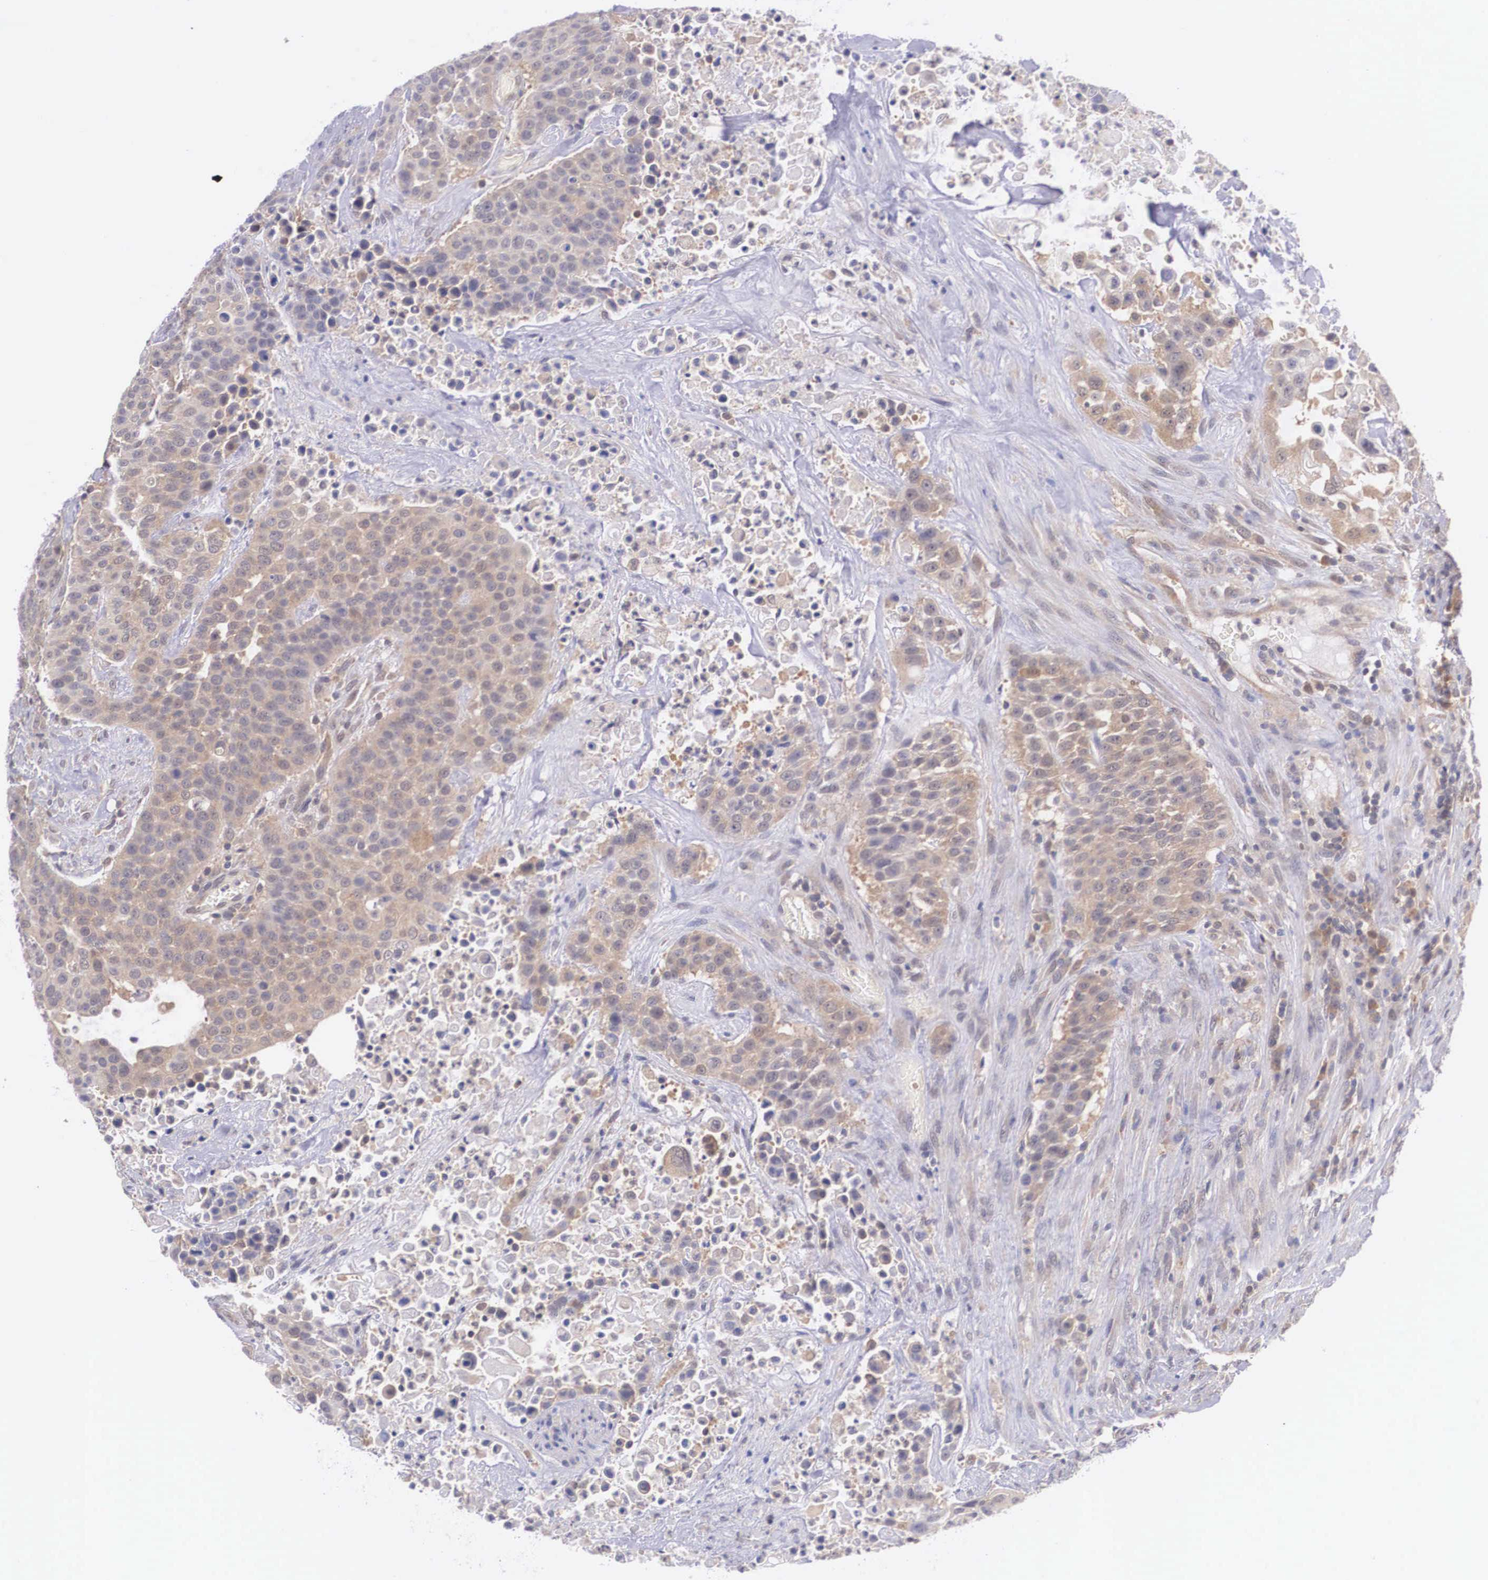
{"staining": {"intensity": "moderate", "quantity": ">75%", "location": "cytoplasmic/membranous"}, "tissue": "urothelial cancer", "cell_type": "Tumor cells", "image_type": "cancer", "snomed": [{"axis": "morphology", "description": "Urothelial carcinoma, High grade"}, {"axis": "topography", "description": "Urinary bladder"}], "caption": "Immunohistochemical staining of urothelial cancer shows medium levels of moderate cytoplasmic/membranous protein staining in about >75% of tumor cells.", "gene": "IGBP1", "patient": {"sex": "male", "age": 74}}